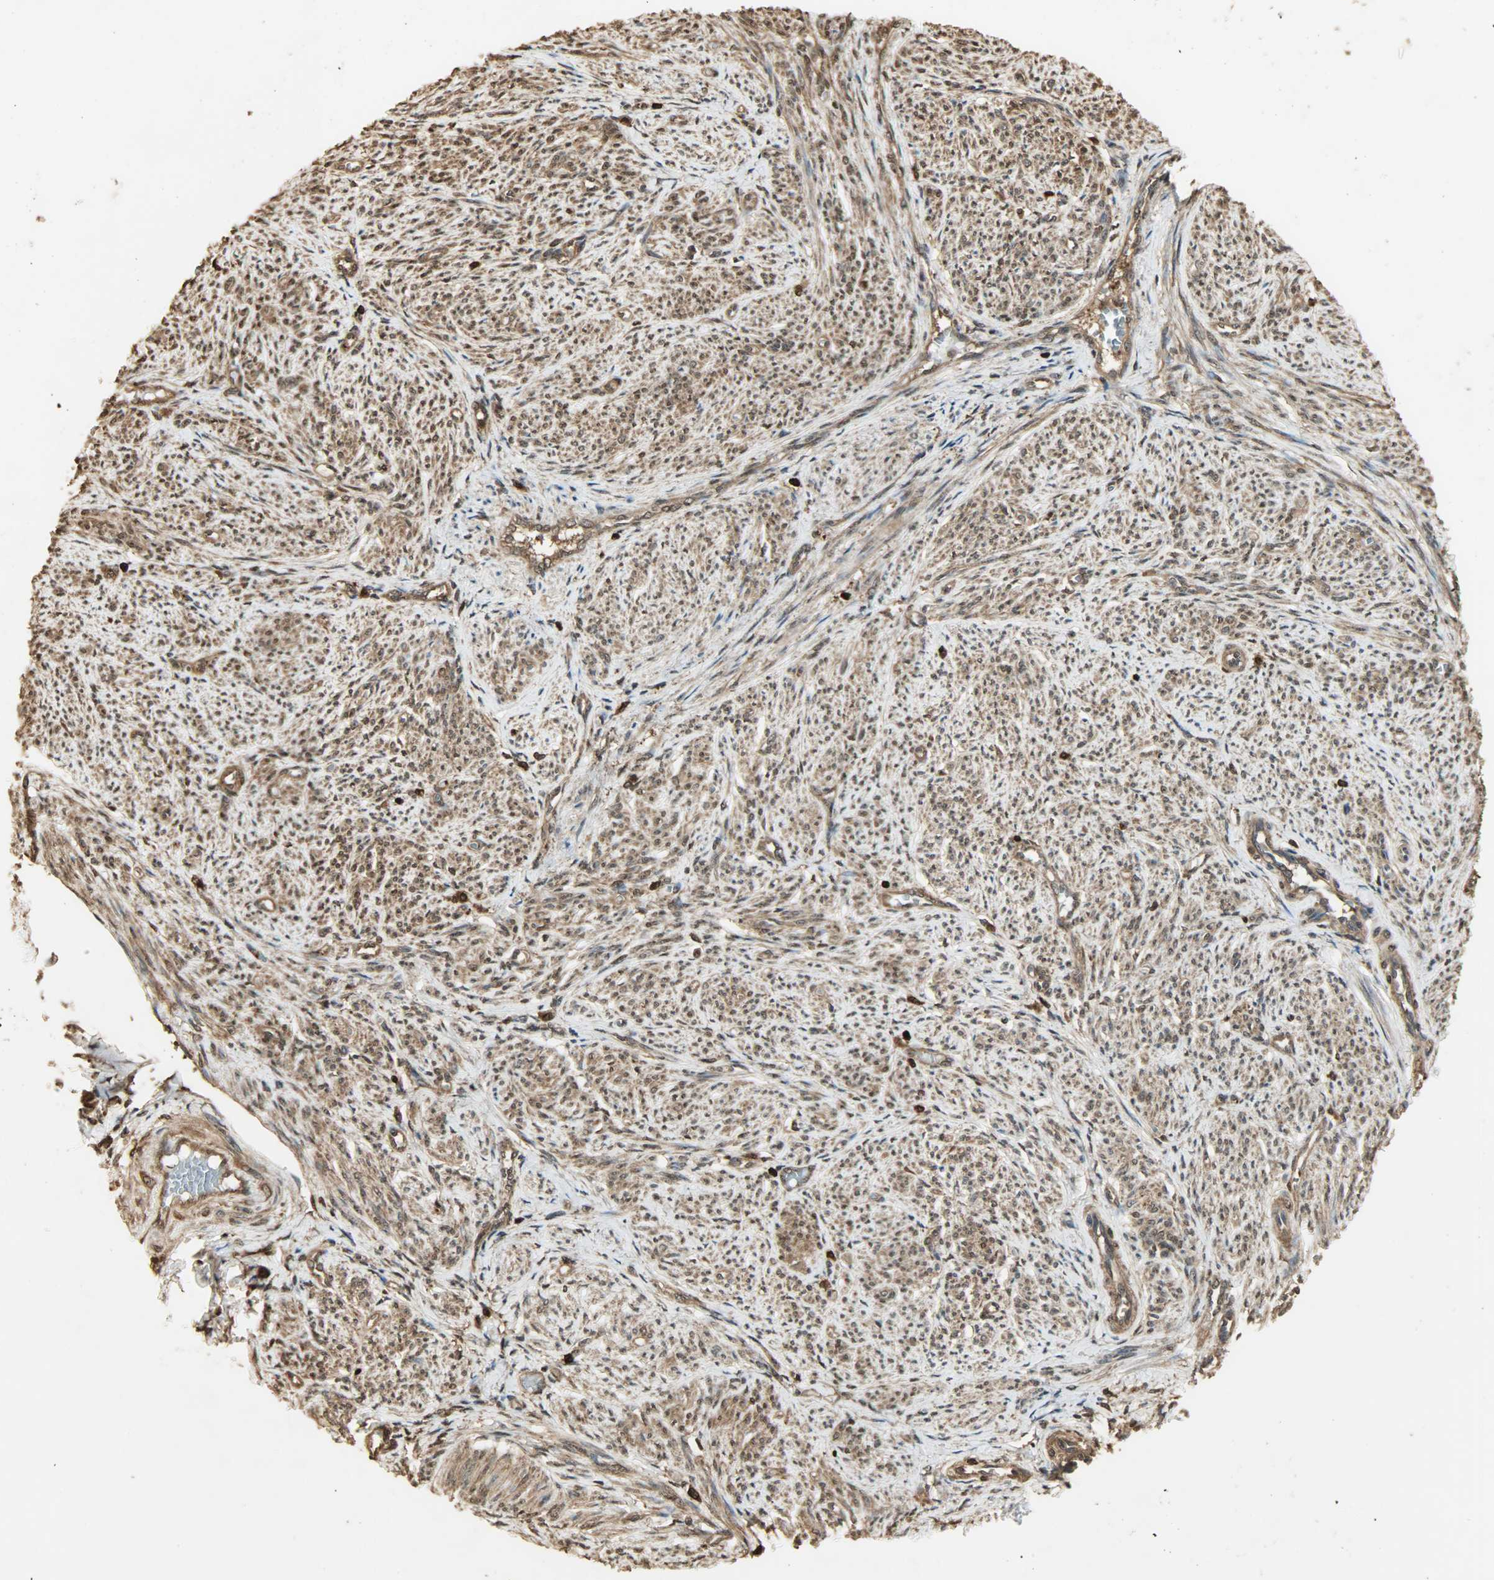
{"staining": {"intensity": "moderate", "quantity": ">75%", "location": "cytoplasmic/membranous,nuclear"}, "tissue": "smooth muscle", "cell_type": "Smooth muscle cells", "image_type": "normal", "snomed": [{"axis": "morphology", "description": "Normal tissue, NOS"}, {"axis": "topography", "description": "Smooth muscle"}], "caption": "A brown stain shows moderate cytoplasmic/membranous,nuclear positivity of a protein in smooth muscle cells of normal human smooth muscle. (DAB = brown stain, brightfield microscopy at high magnification).", "gene": "YWHAZ", "patient": {"sex": "female", "age": 65}}